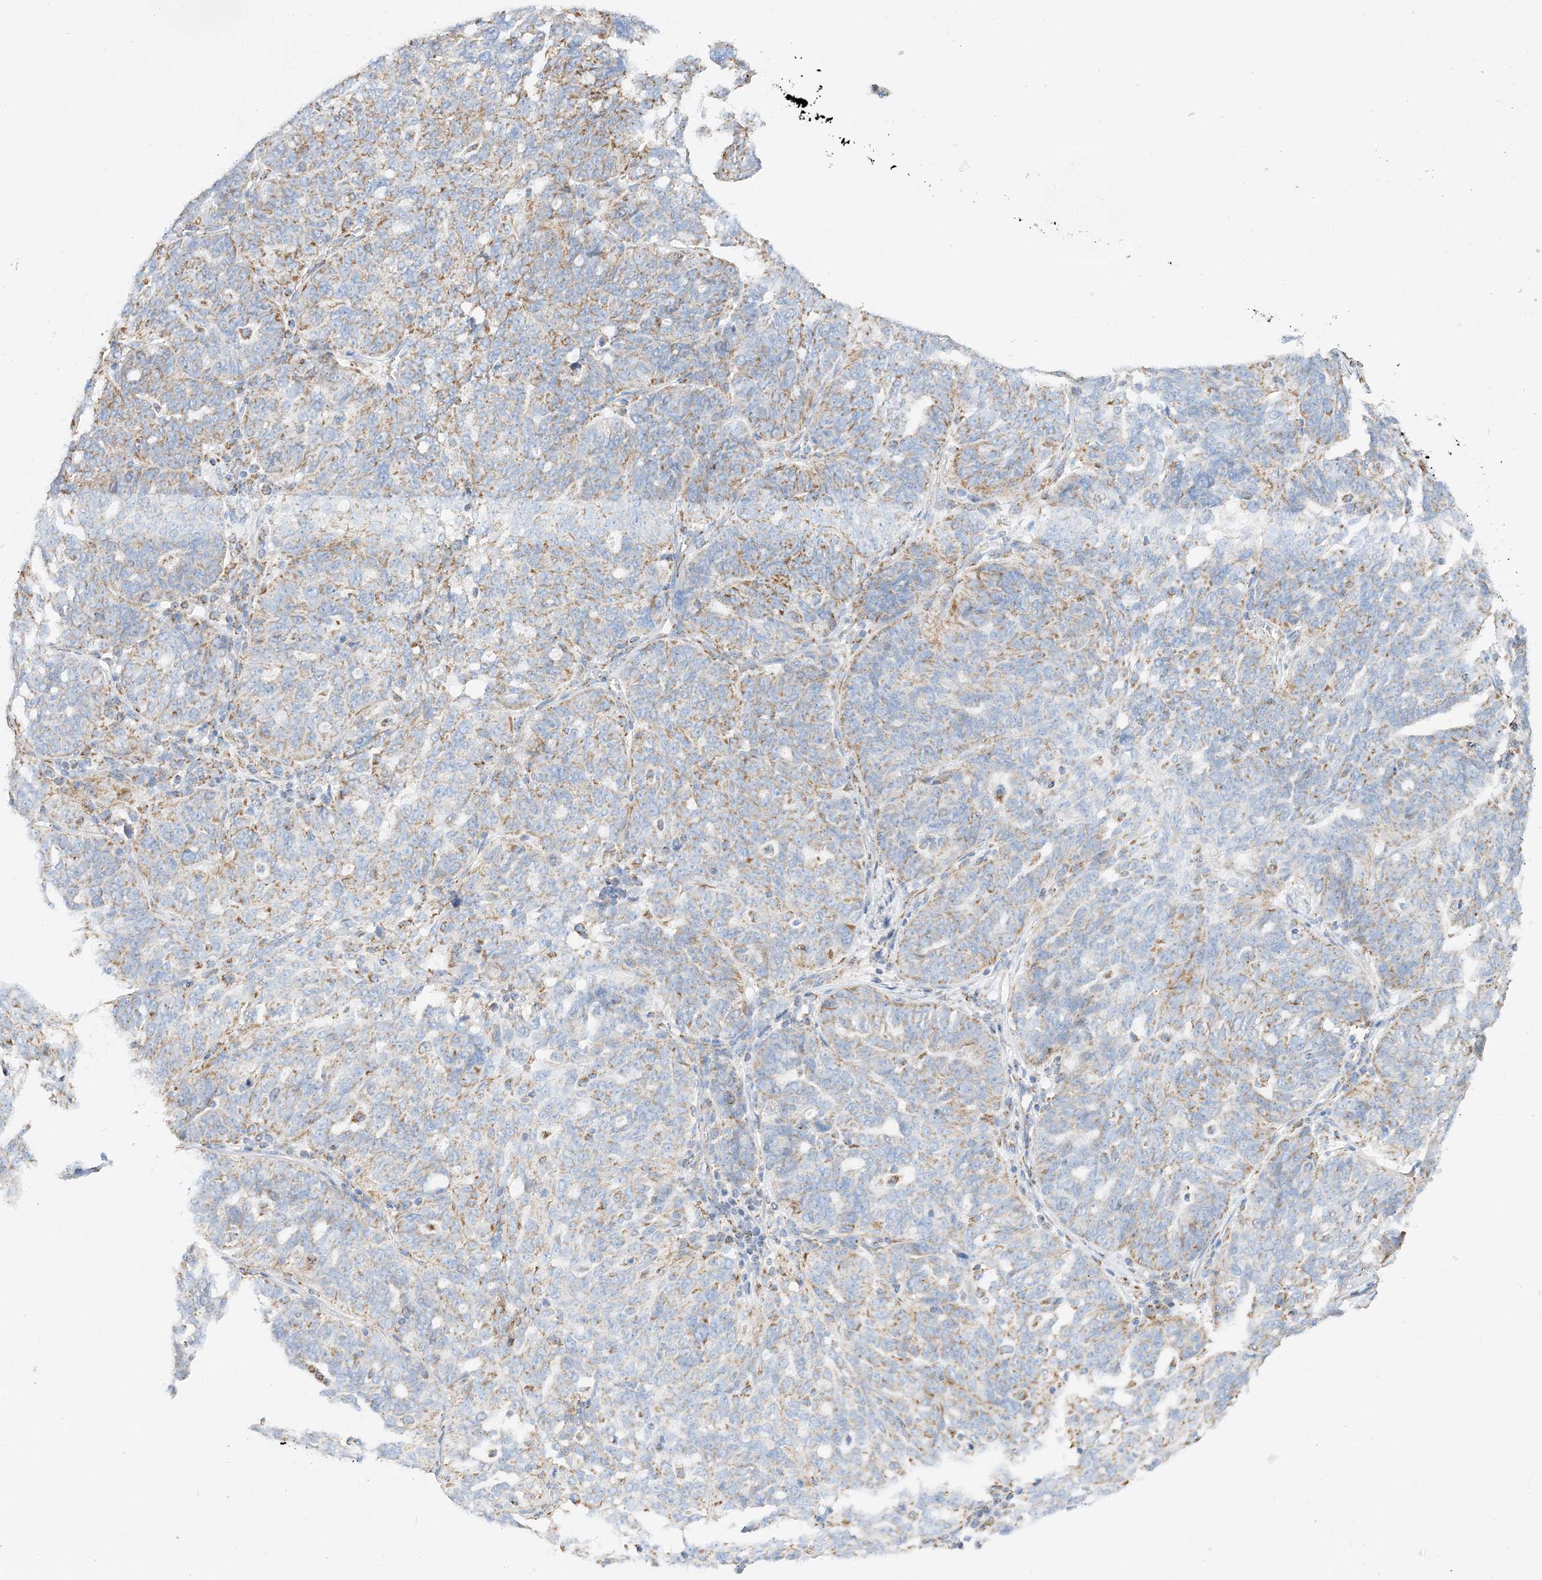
{"staining": {"intensity": "moderate", "quantity": "25%-75%", "location": "cytoplasmic/membranous"}, "tissue": "ovarian cancer", "cell_type": "Tumor cells", "image_type": "cancer", "snomed": [{"axis": "morphology", "description": "Cystadenocarcinoma, serous, NOS"}, {"axis": "topography", "description": "Ovary"}], "caption": "Ovarian cancer (serous cystadenocarcinoma) stained with DAB (3,3'-diaminobenzidine) immunohistochemistry shows medium levels of moderate cytoplasmic/membranous expression in about 25%-75% of tumor cells. (DAB (3,3'-diaminobenzidine) IHC with brightfield microscopy, high magnification).", "gene": "CAPN13", "patient": {"sex": "female", "age": 59}}